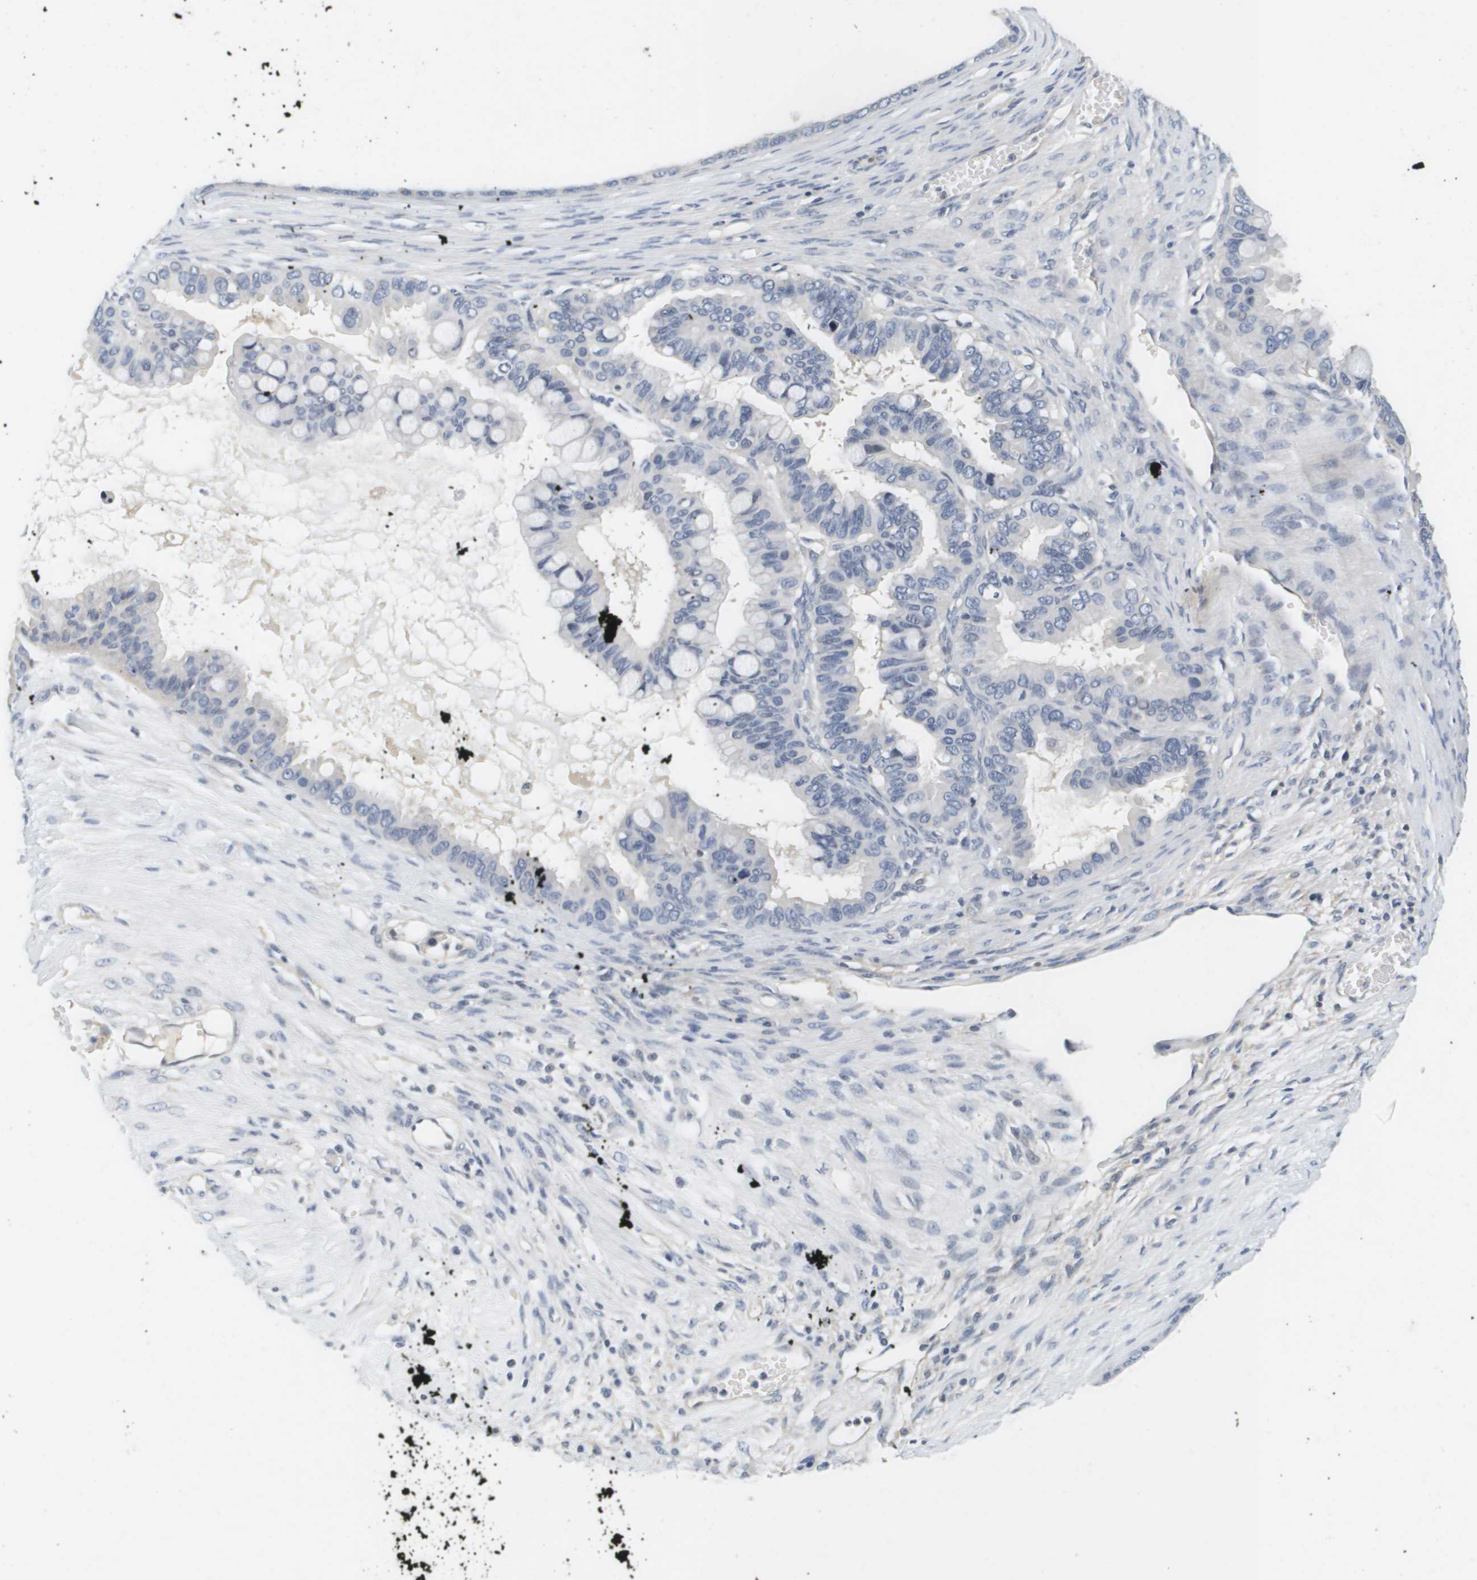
{"staining": {"intensity": "negative", "quantity": "none", "location": "none"}, "tissue": "ovarian cancer", "cell_type": "Tumor cells", "image_type": "cancer", "snomed": [{"axis": "morphology", "description": "Cystadenocarcinoma, mucinous, NOS"}, {"axis": "topography", "description": "Ovary"}], "caption": "Immunohistochemistry histopathology image of neoplastic tissue: human ovarian cancer (mucinous cystadenocarcinoma) stained with DAB (3,3'-diaminobenzidine) shows no significant protein expression in tumor cells.", "gene": "KCNJ5", "patient": {"sex": "female", "age": 80}}